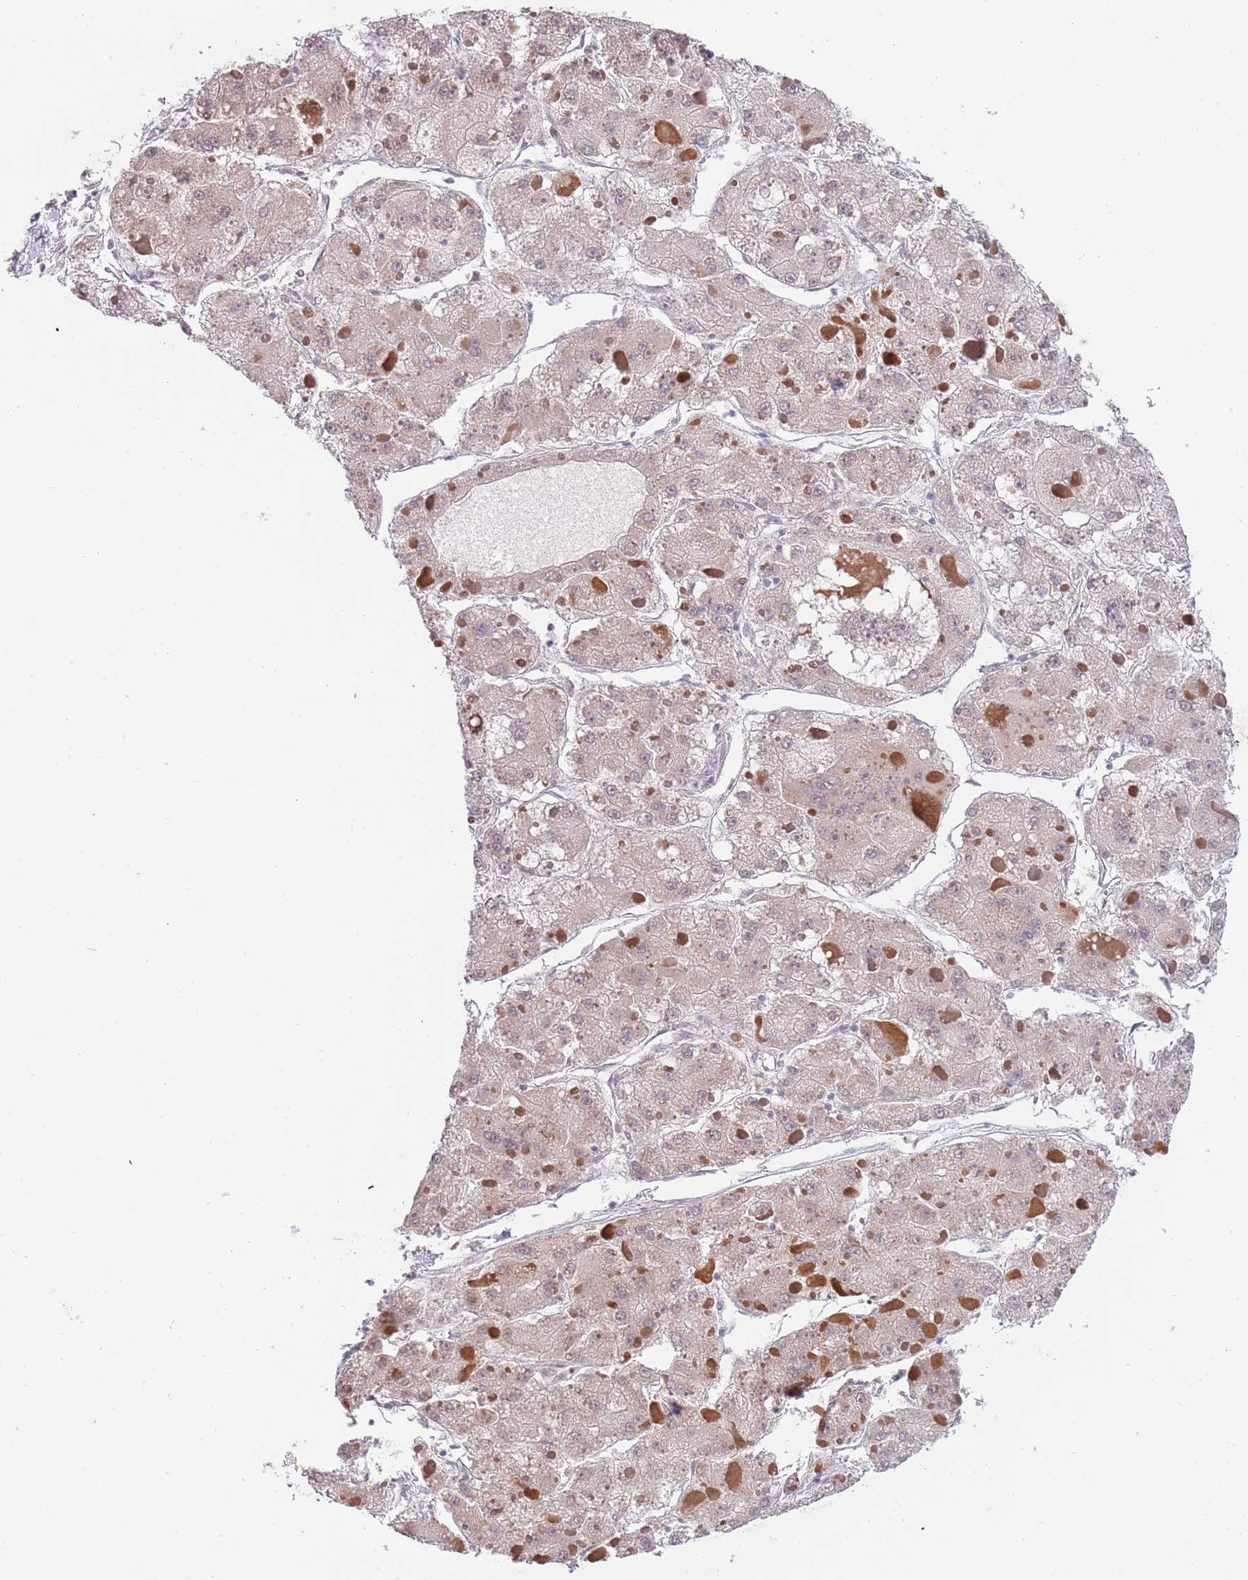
{"staining": {"intensity": "weak", "quantity": ">75%", "location": "cytoplasmic/membranous"}, "tissue": "liver cancer", "cell_type": "Tumor cells", "image_type": "cancer", "snomed": [{"axis": "morphology", "description": "Carcinoma, Hepatocellular, NOS"}, {"axis": "topography", "description": "Liver"}], "caption": "Immunohistochemical staining of liver cancer (hepatocellular carcinoma) demonstrates low levels of weak cytoplasmic/membranous protein expression in approximately >75% of tumor cells. (brown staining indicates protein expression, while blue staining denotes nuclei).", "gene": "KLHDC2", "patient": {"sex": "female", "age": 73}}